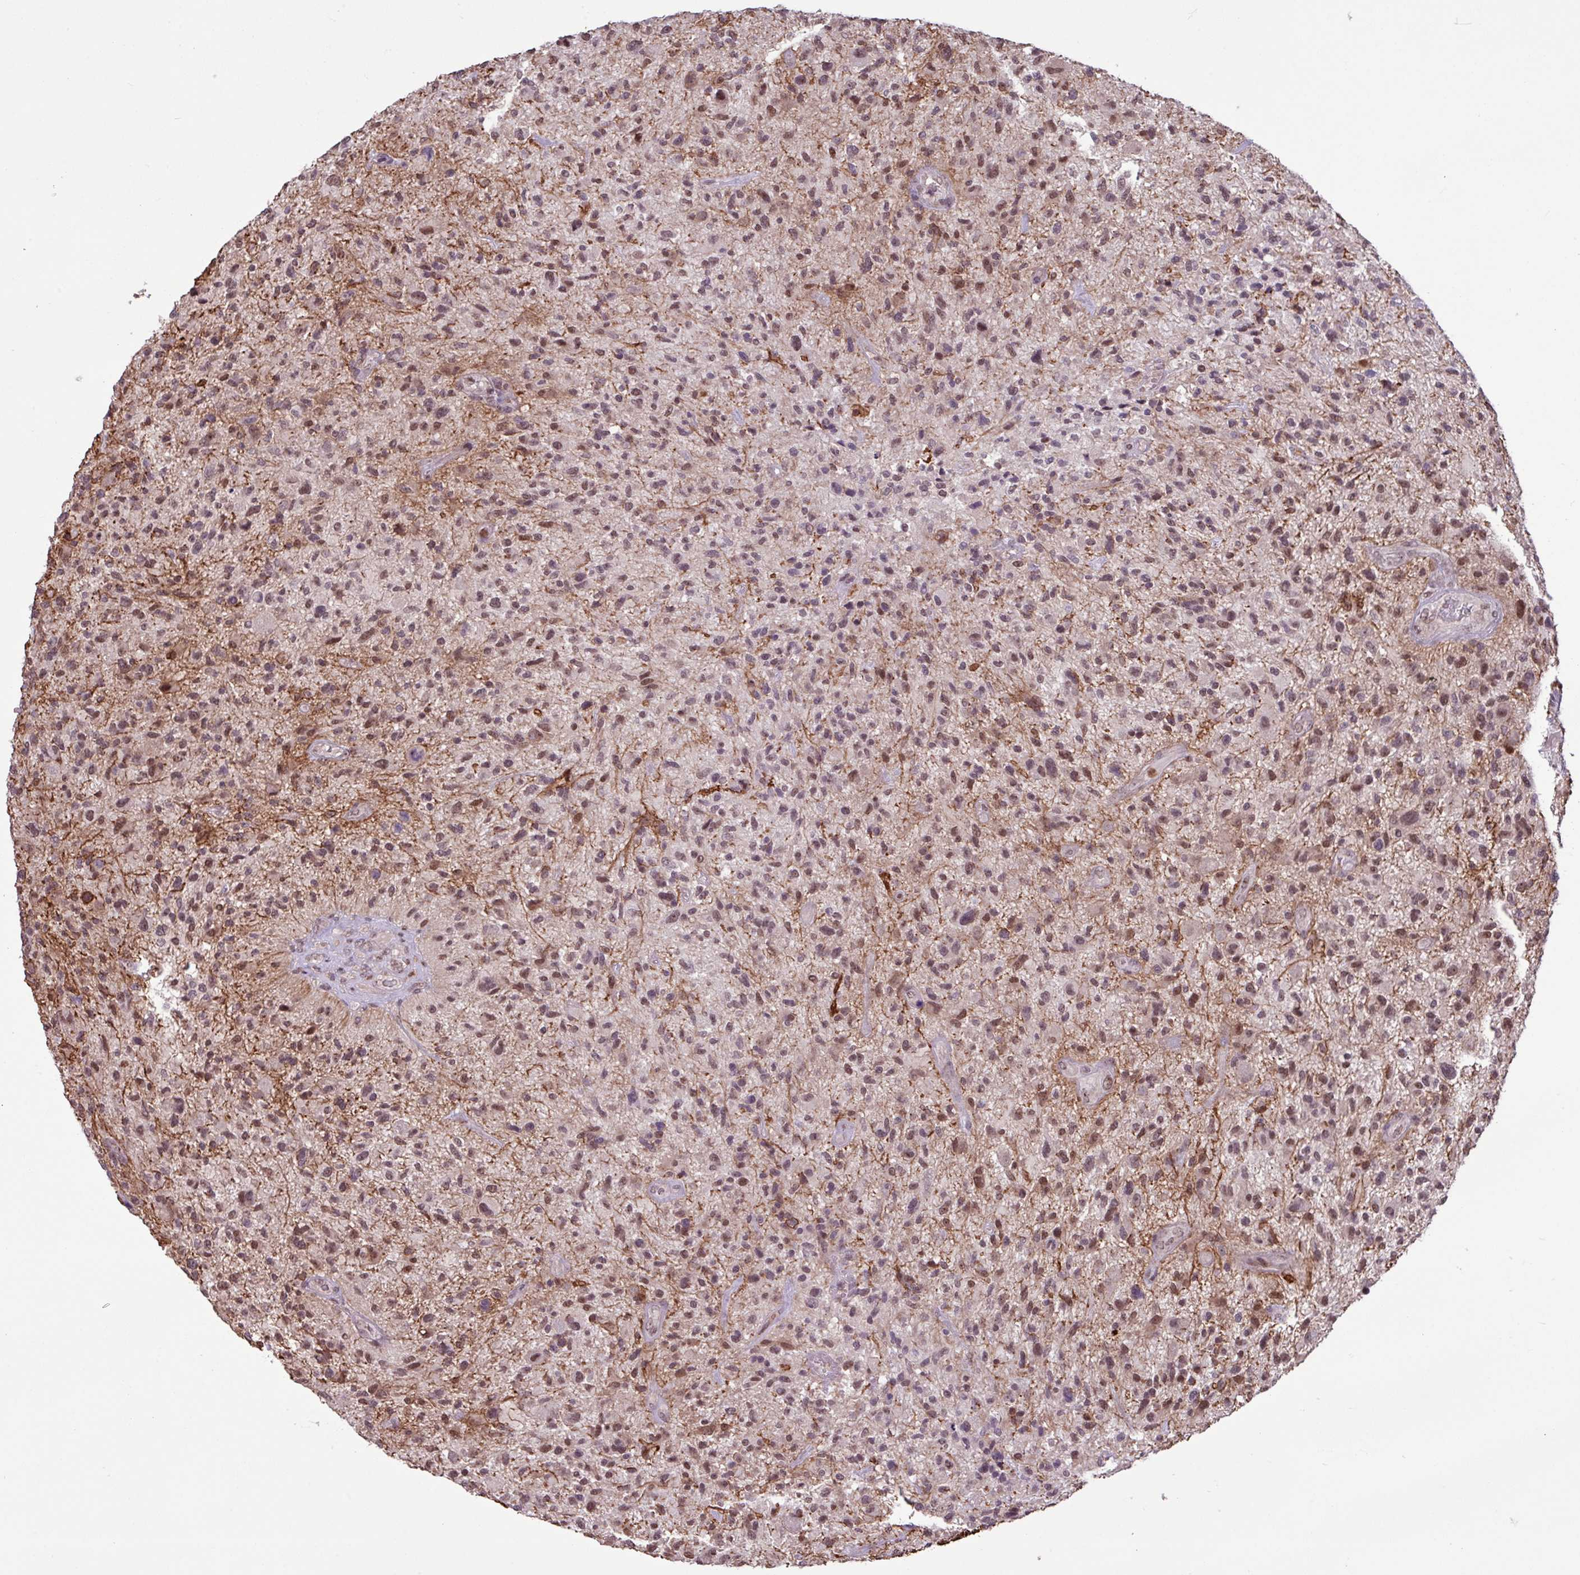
{"staining": {"intensity": "weak", "quantity": "25%-75%", "location": "nuclear"}, "tissue": "glioma", "cell_type": "Tumor cells", "image_type": "cancer", "snomed": [{"axis": "morphology", "description": "Glioma, malignant, High grade"}, {"axis": "topography", "description": "Brain"}], "caption": "Glioma stained with a protein marker displays weak staining in tumor cells.", "gene": "GON7", "patient": {"sex": "male", "age": 47}}